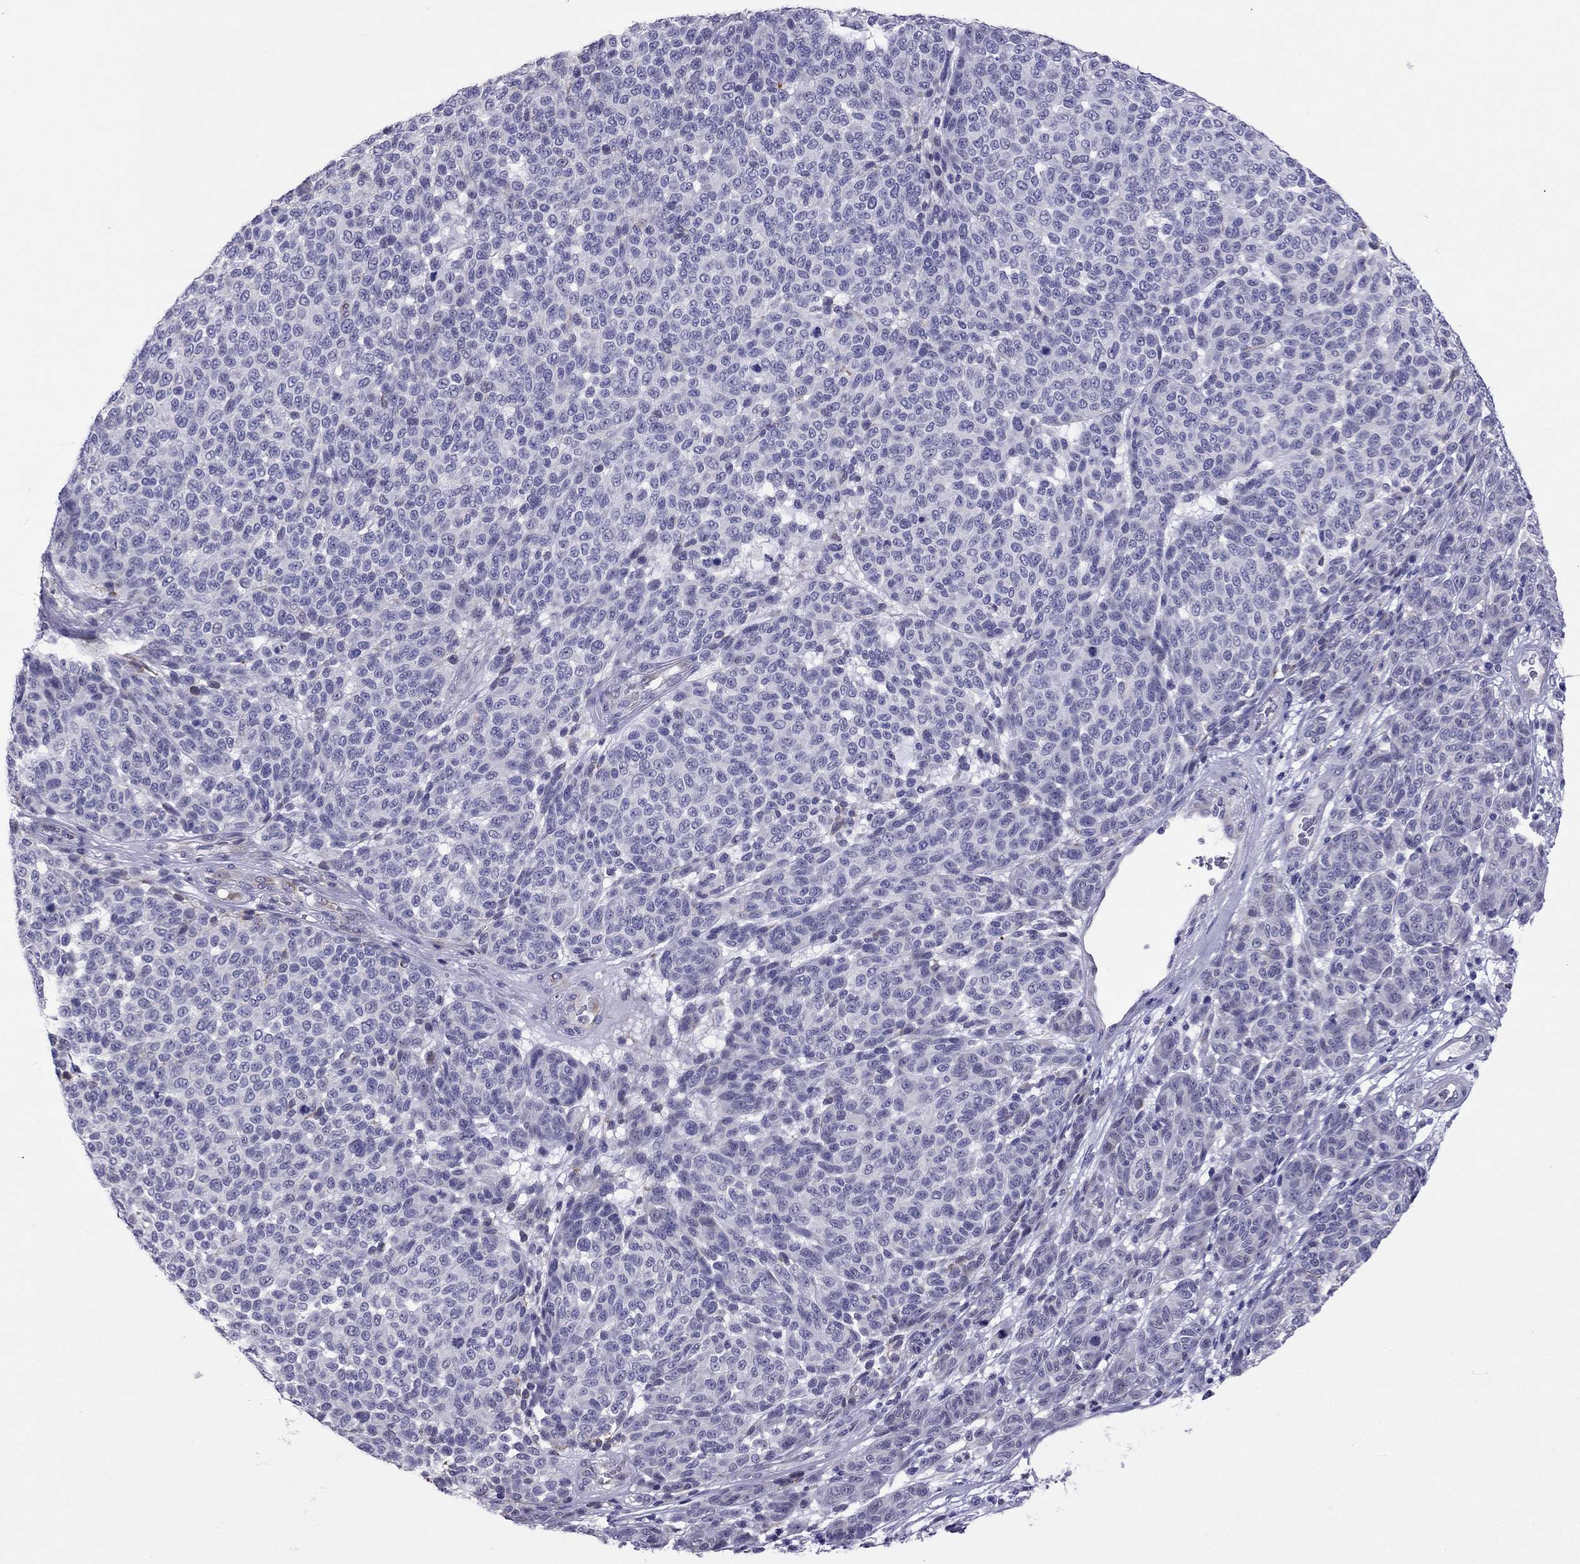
{"staining": {"intensity": "negative", "quantity": "none", "location": "none"}, "tissue": "melanoma", "cell_type": "Tumor cells", "image_type": "cancer", "snomed": [{"axis": "morphology", "description": "Malignant melanoma, NOS"}, {"axis": "topography", "description": "Skin"}], "caption": "Malignant melanoma was stained to show a protein in brown. There is no significant staining in tumor cells.", "gene": "CROCC2", "patient": {"sex": "male", "age": 59}}